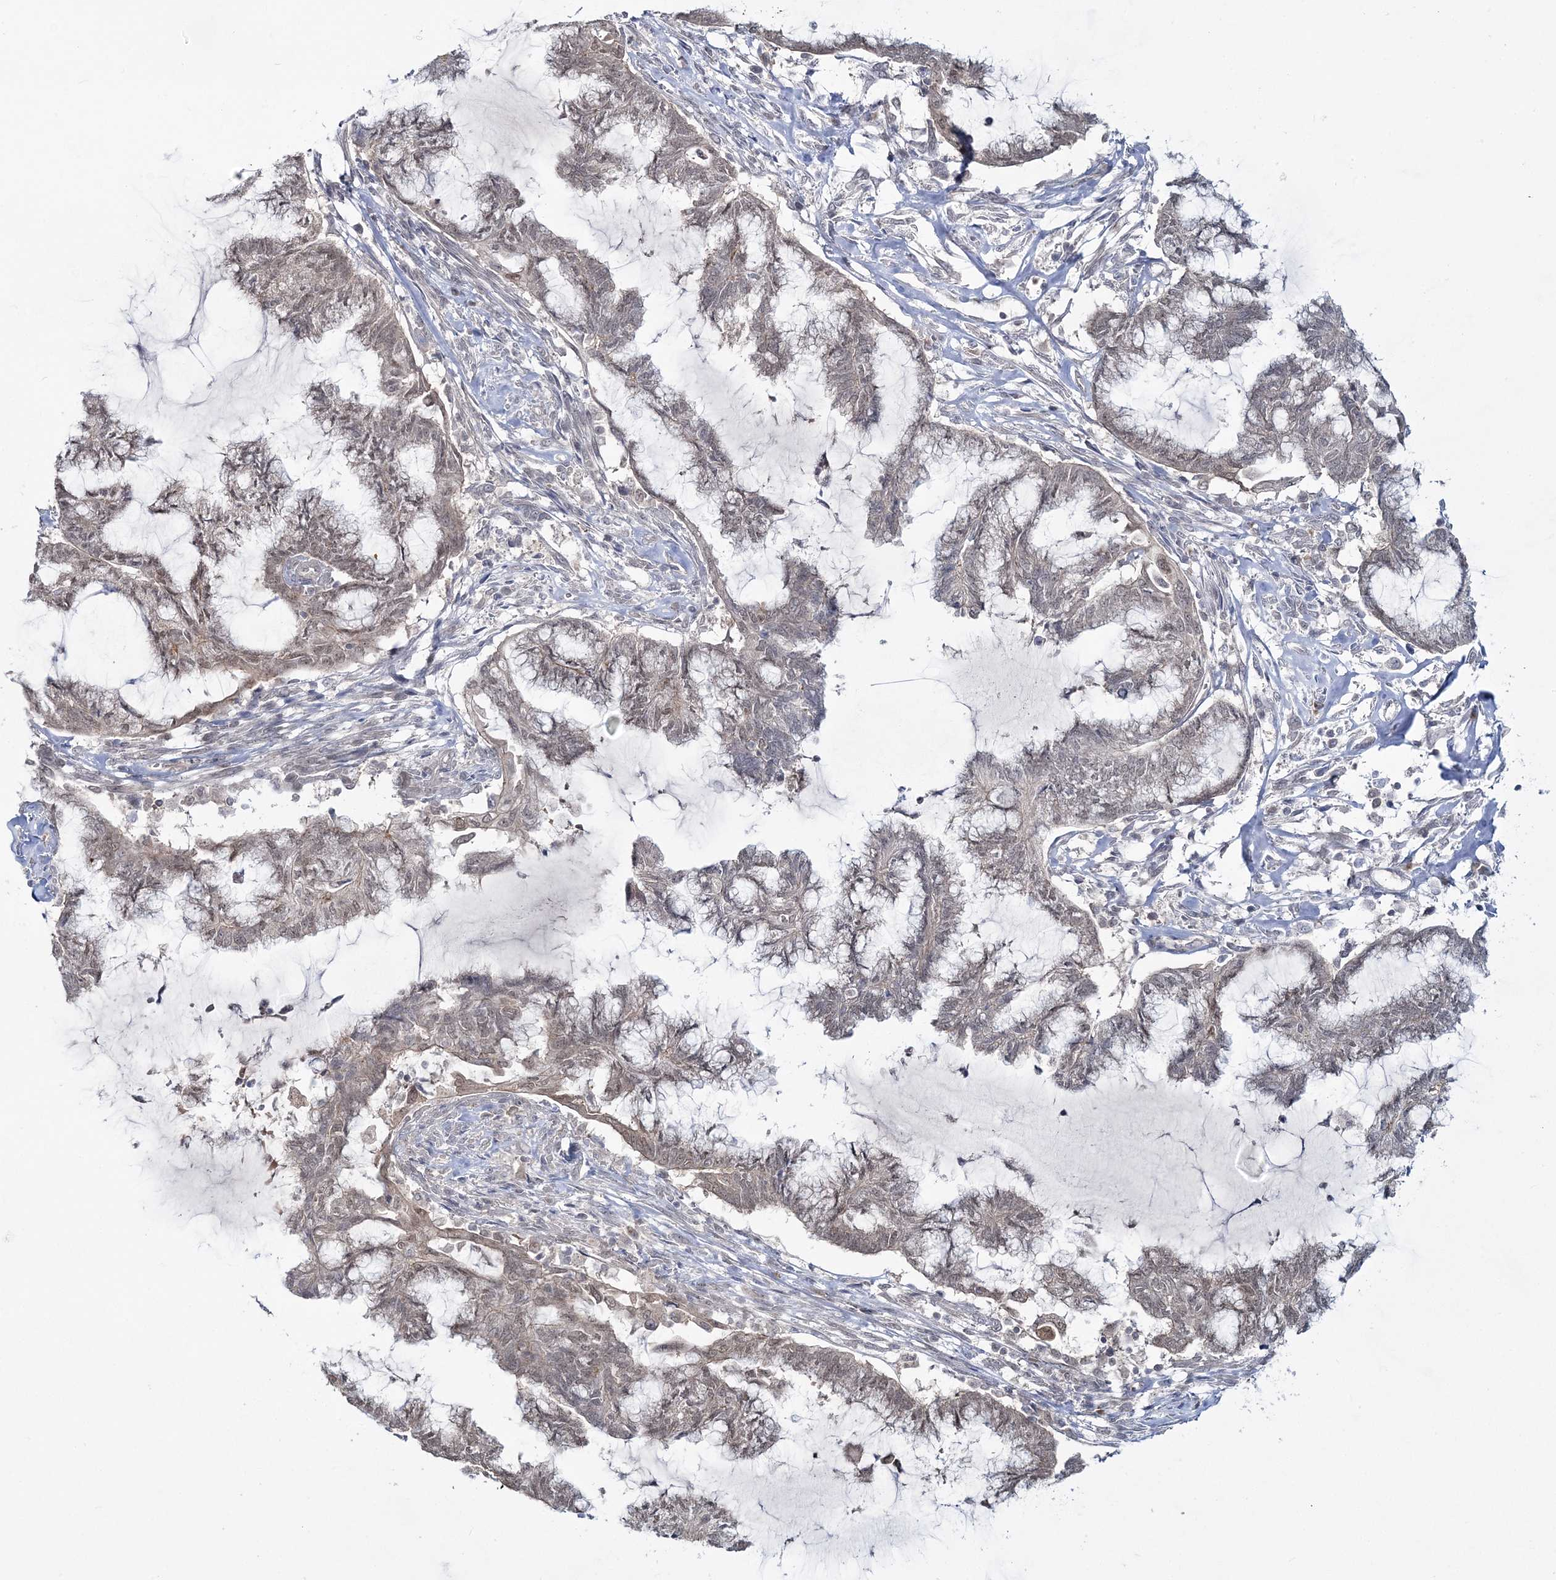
{"staining": {"intensity": "weak", "quantity": "25%-75%", "location": "nuclear"}, "tissue": "endometrial cancer", "cell_type": "Tumor cells", "image_type": "cancer", "snomed": [{"axis": "morphology", "description": "Adenocarcinoma, NOS"}, {"axis": "topography", "description": "Endometrium"}], "caption": "Endometrial cancer stained for a protein (brown) shows weak nuclear positive expression in about 25%-75% of tumor cells.", "gene": "ZFAND6", "patient": {"sex": "female", "age": 86}}